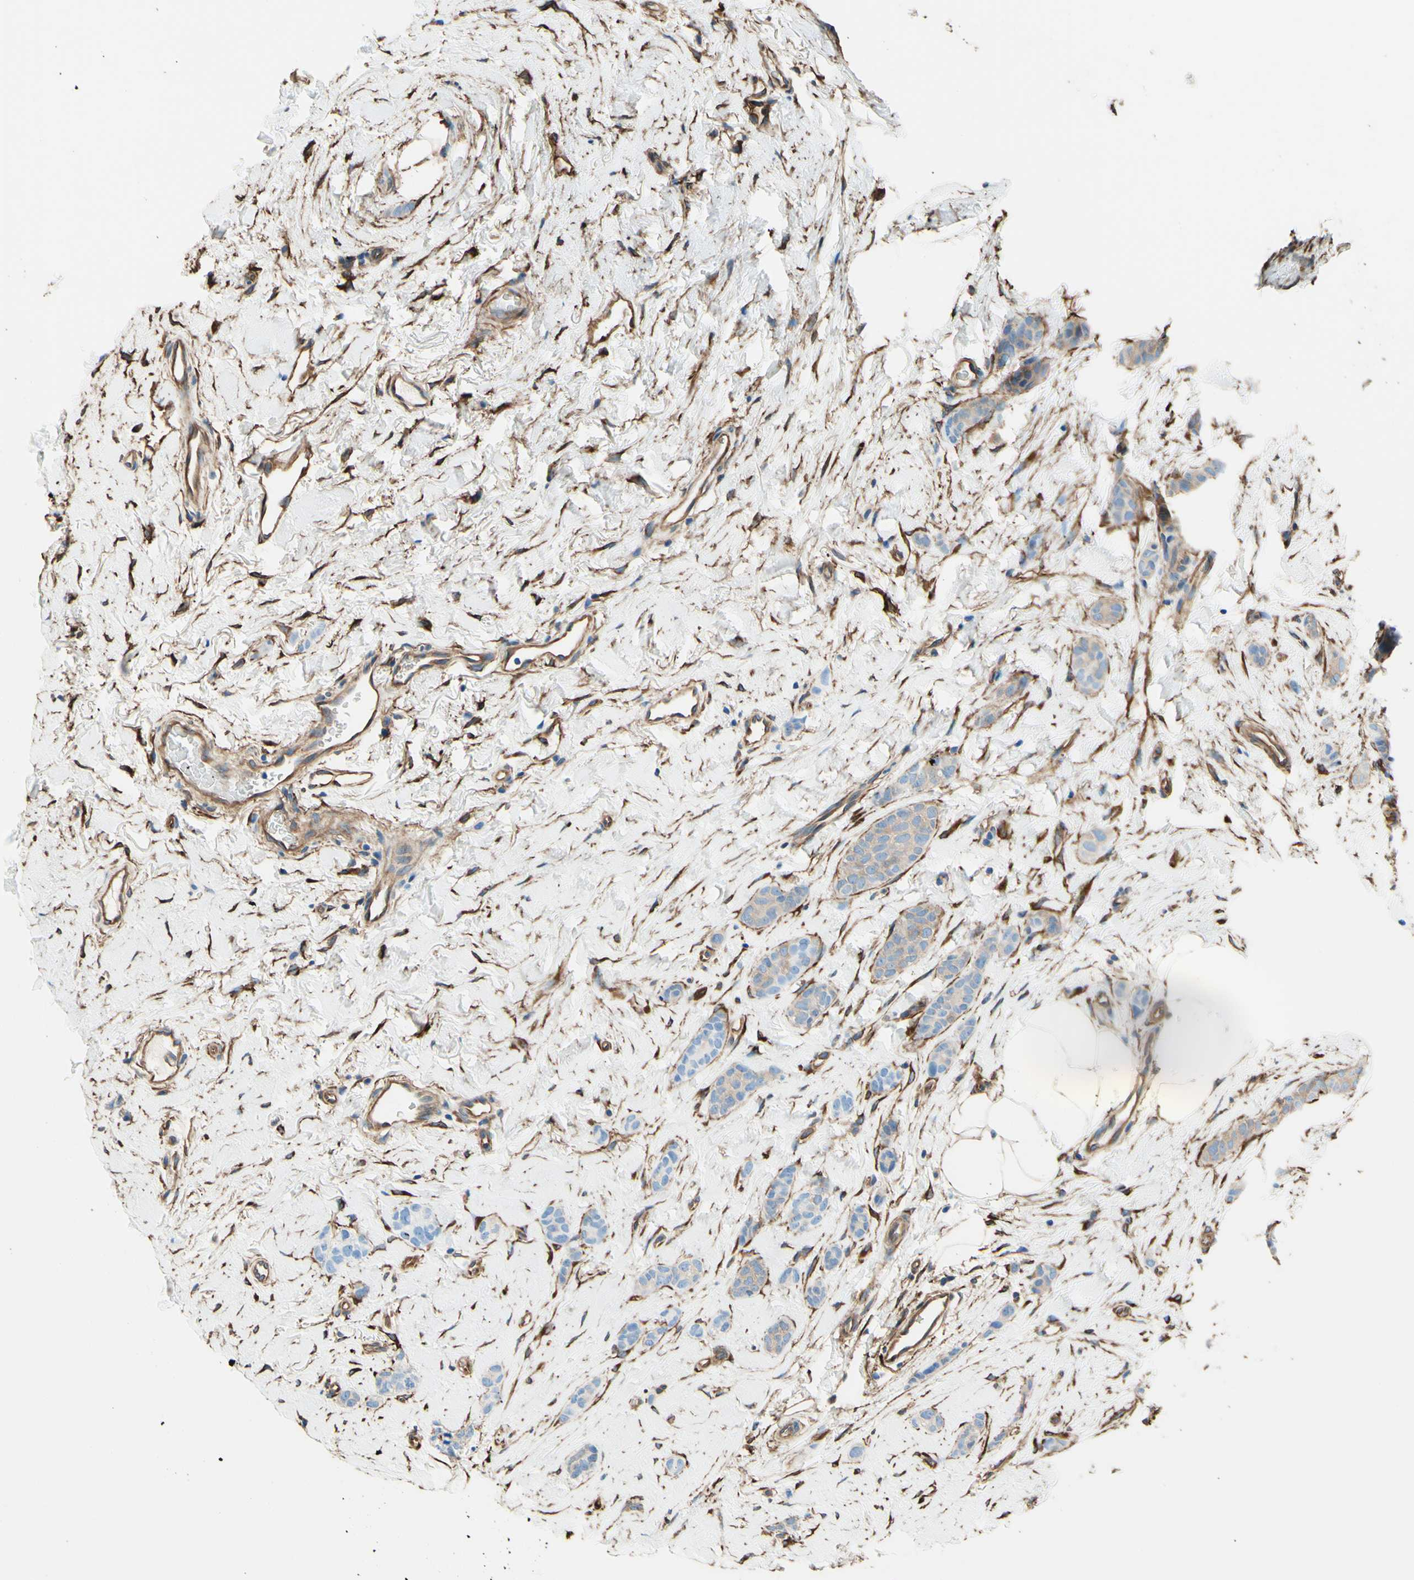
{"staining": {"intensity": "weak", "quantity": ">75%", "location": "cytoplasmic/membranous"}, "tissue": "breast cancer", "cell_type": "Tumor cells", "image_type": "cancer", "snomed": [{"axis": "morphology", "description": "Lobular carcinoma"}, {"axis": "topography", "description": "Skin"}, {"axis": "topography", "description": "Breast"}], "caption": "Breast lobular carcinoma tissue shows weak cytoplasmic/membranous staining in about >75% of tumor cells, visualized by immunohistochemistry.", "gene": "DPYSL3", "patient": {"sex": "female", "age": 46}}